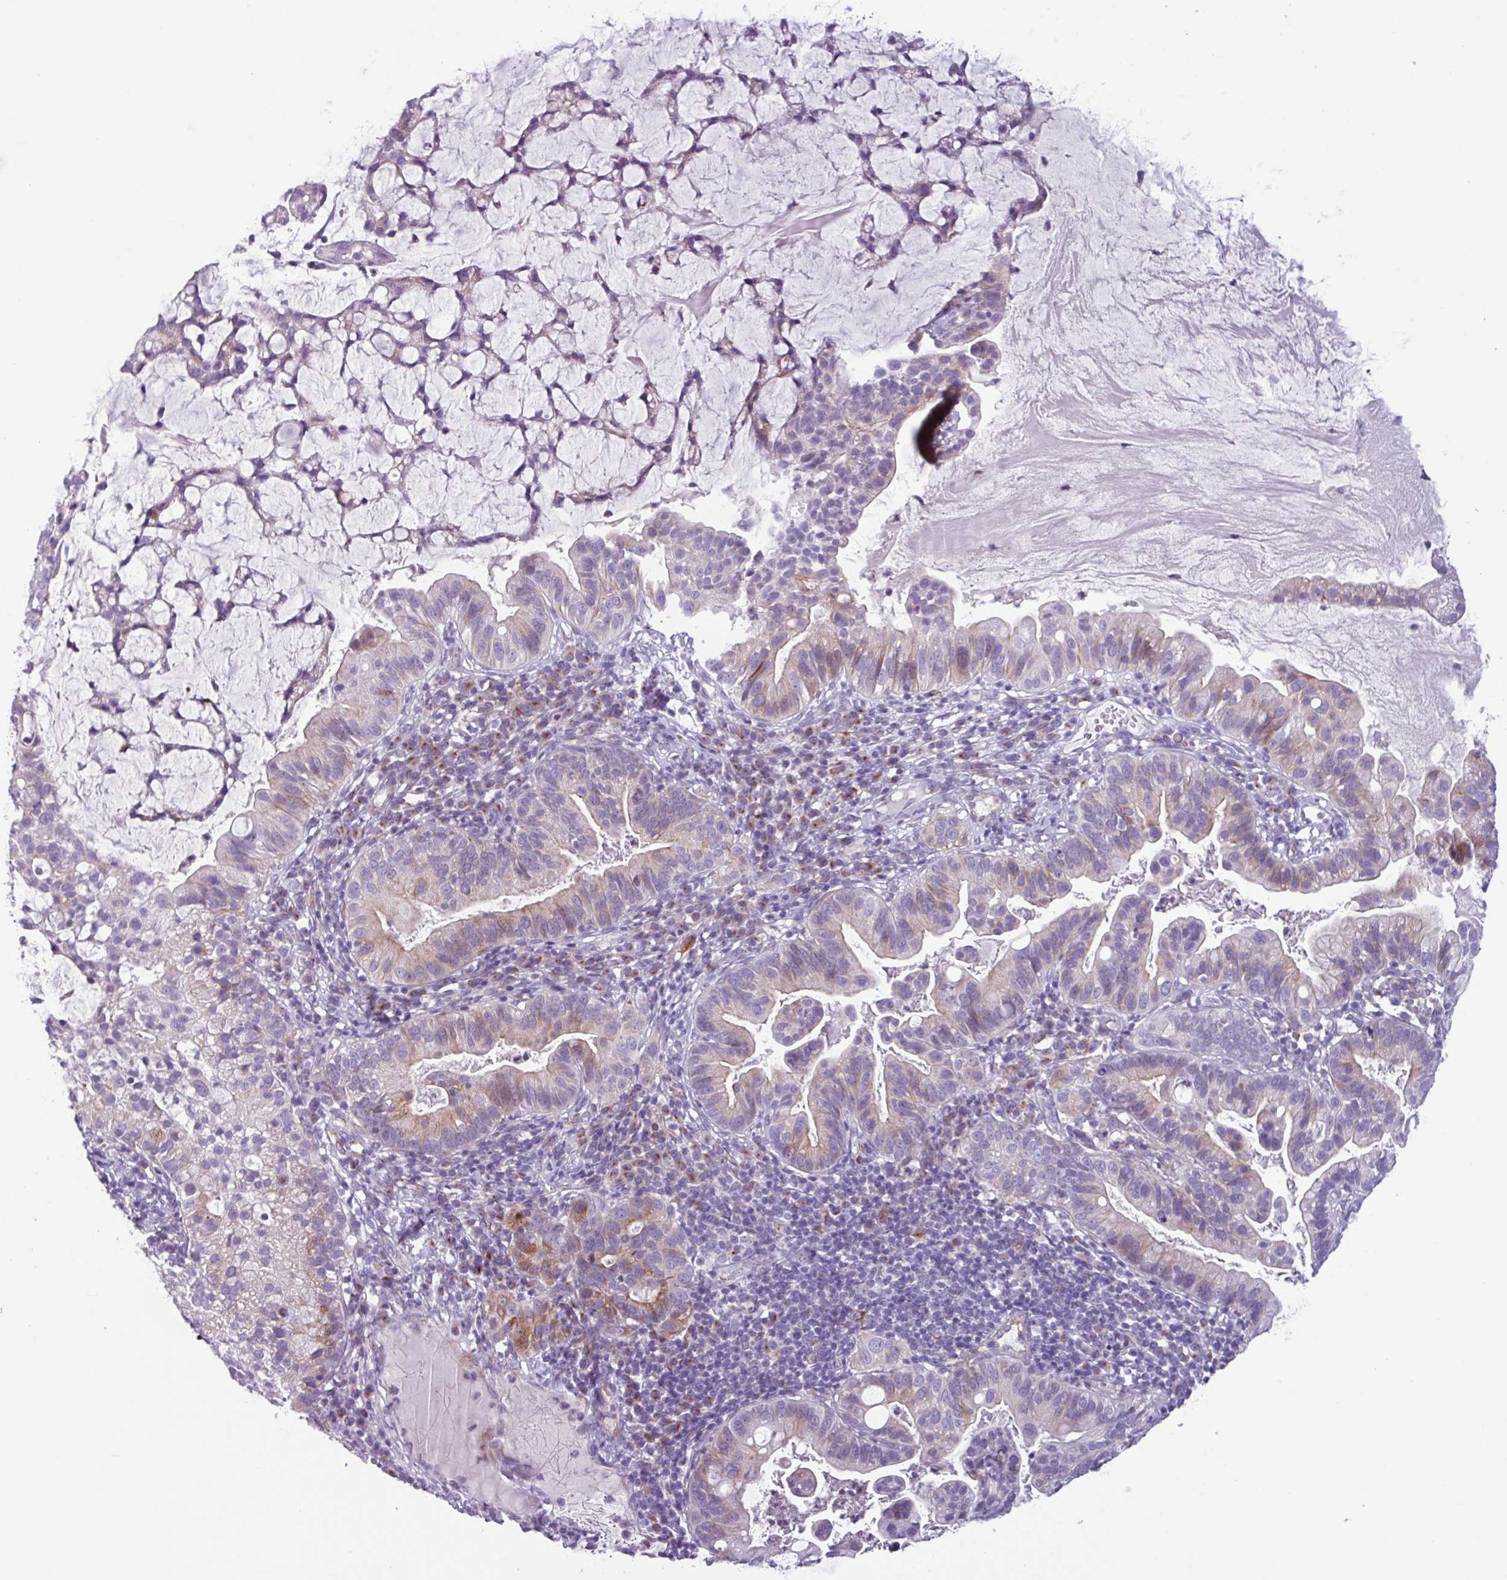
{"staining": {"intensity": "moderate", "quantity": "25%-75%", "location": "cytoplasmic/membranous"}, "tissue": "cervical cancer", "cell_type": "Tumor cells", "image_type": "cancer", "snomed": [{"axis": "morphology", "description": "Adenocarcinoma, NOS"}, {"axis": "topography", "description": "Cervix"}], "caption": "IHC histopathology image of neoplastic tissue: adenocarcinoma (cervical) stained using IHC demonstrates medium levels of moderate protein expression localized specifically in the cytoplasmic/membranous of tumor cells, appearing as a cytoplasmic/membranous brown color.", "gene": "ADGRE1", "patient": {"sex": "female", "age": 41}}